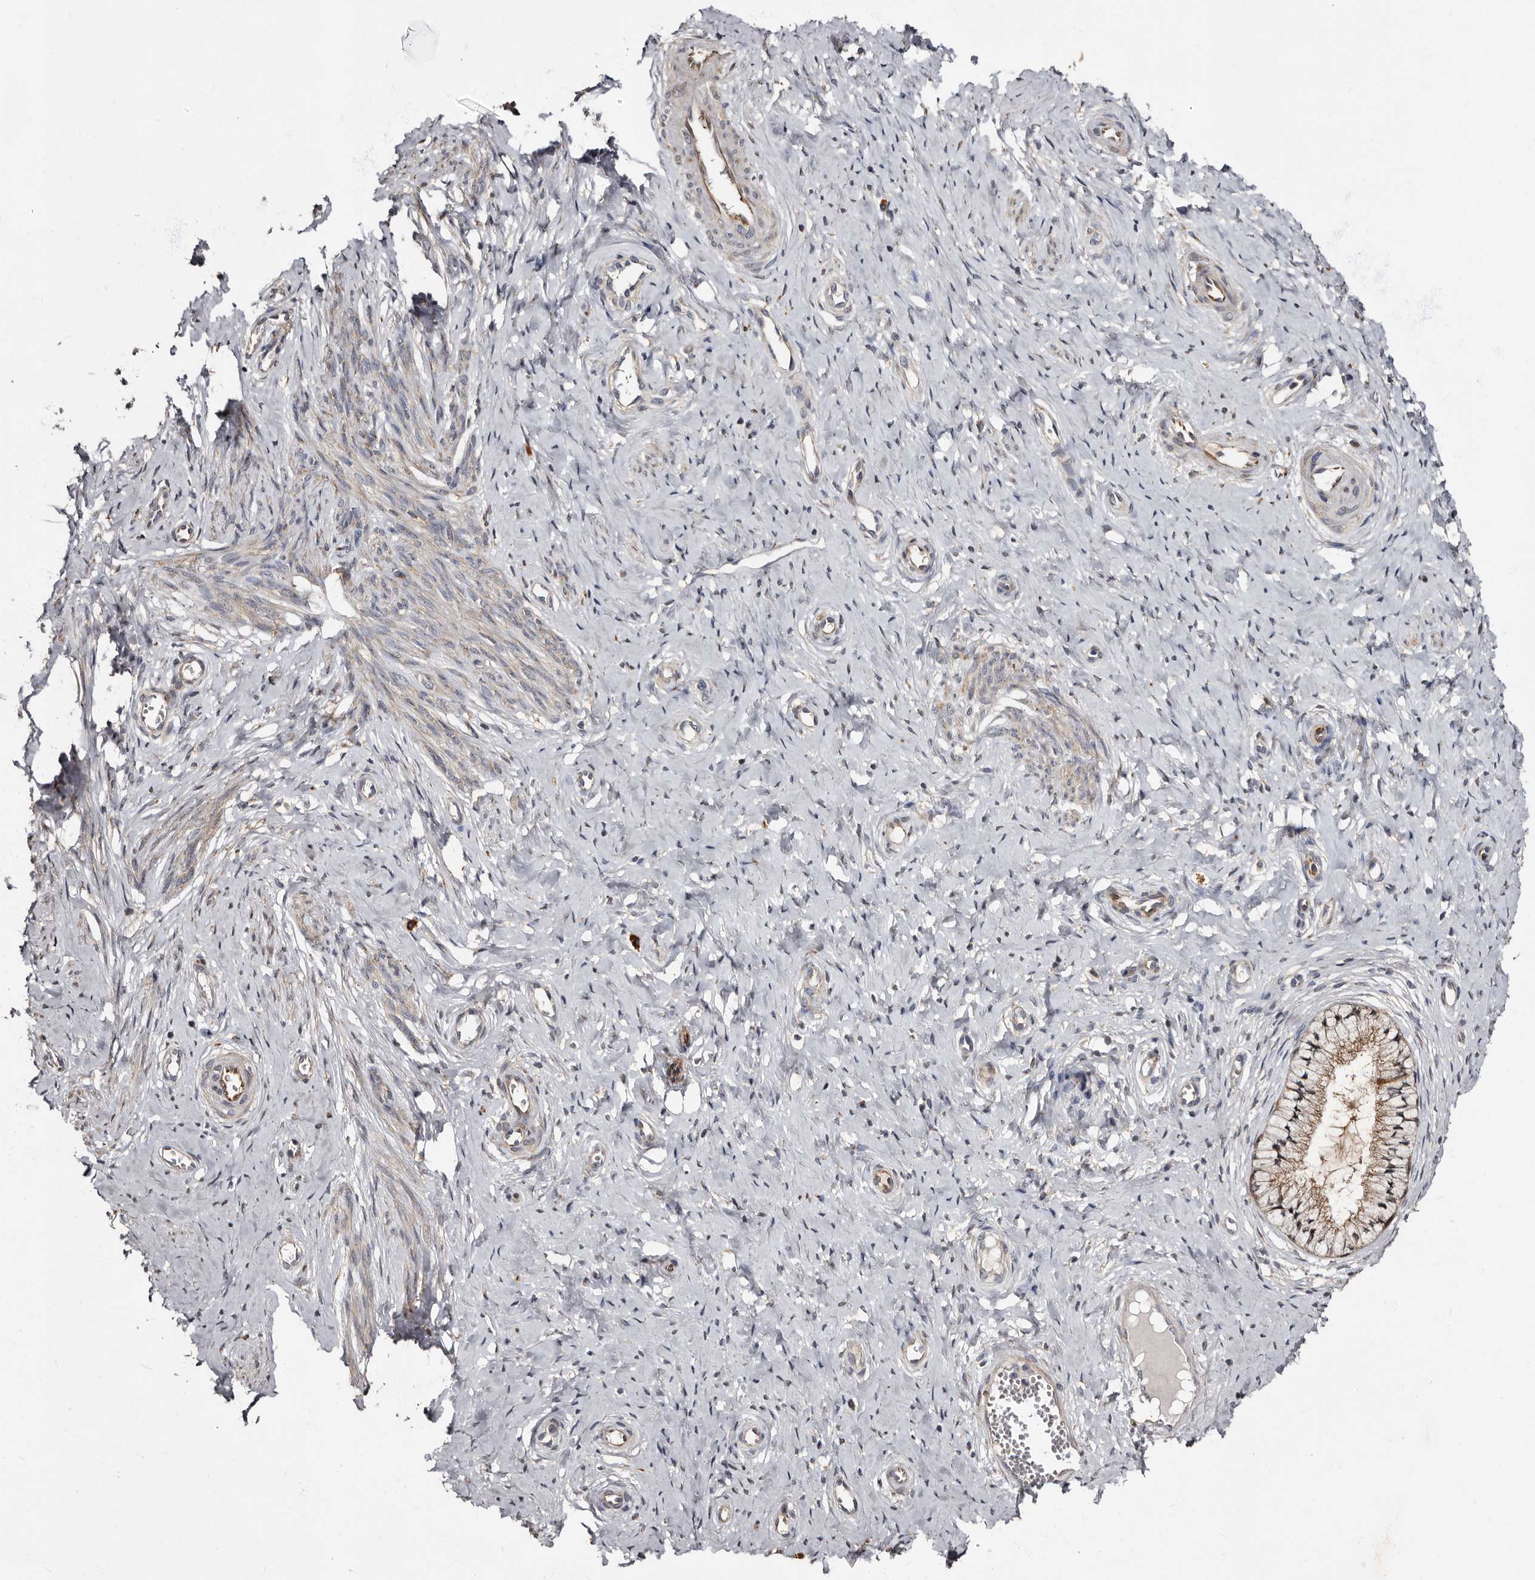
{"staining": {"intensity": "moderate", "quantity": "25%-75%", "location": "cytoplasmic/membranous"}, "tissue": "cervix", "cell_type": "Glandular cells", "image_type": "normal", "snomed": [{"axis": "morphology", "description": "Normal tissue, NOS"}, {"axis": "topography", "description": "Cervix"}], "caption": "DAB (3,3'-diaminobenzidine) immunohistochemical staining of normal human cervix reveals moderate cytoplasmic/membranous protein positivity in about 25%-75% of glandular cells. The staining was performed using DAB, with brown indicating positive protein expression. Nuclei are stained blue with hematoxylin.", "gene": "TBC1D22B", "patient": {"sex": "female", "age": 36}}